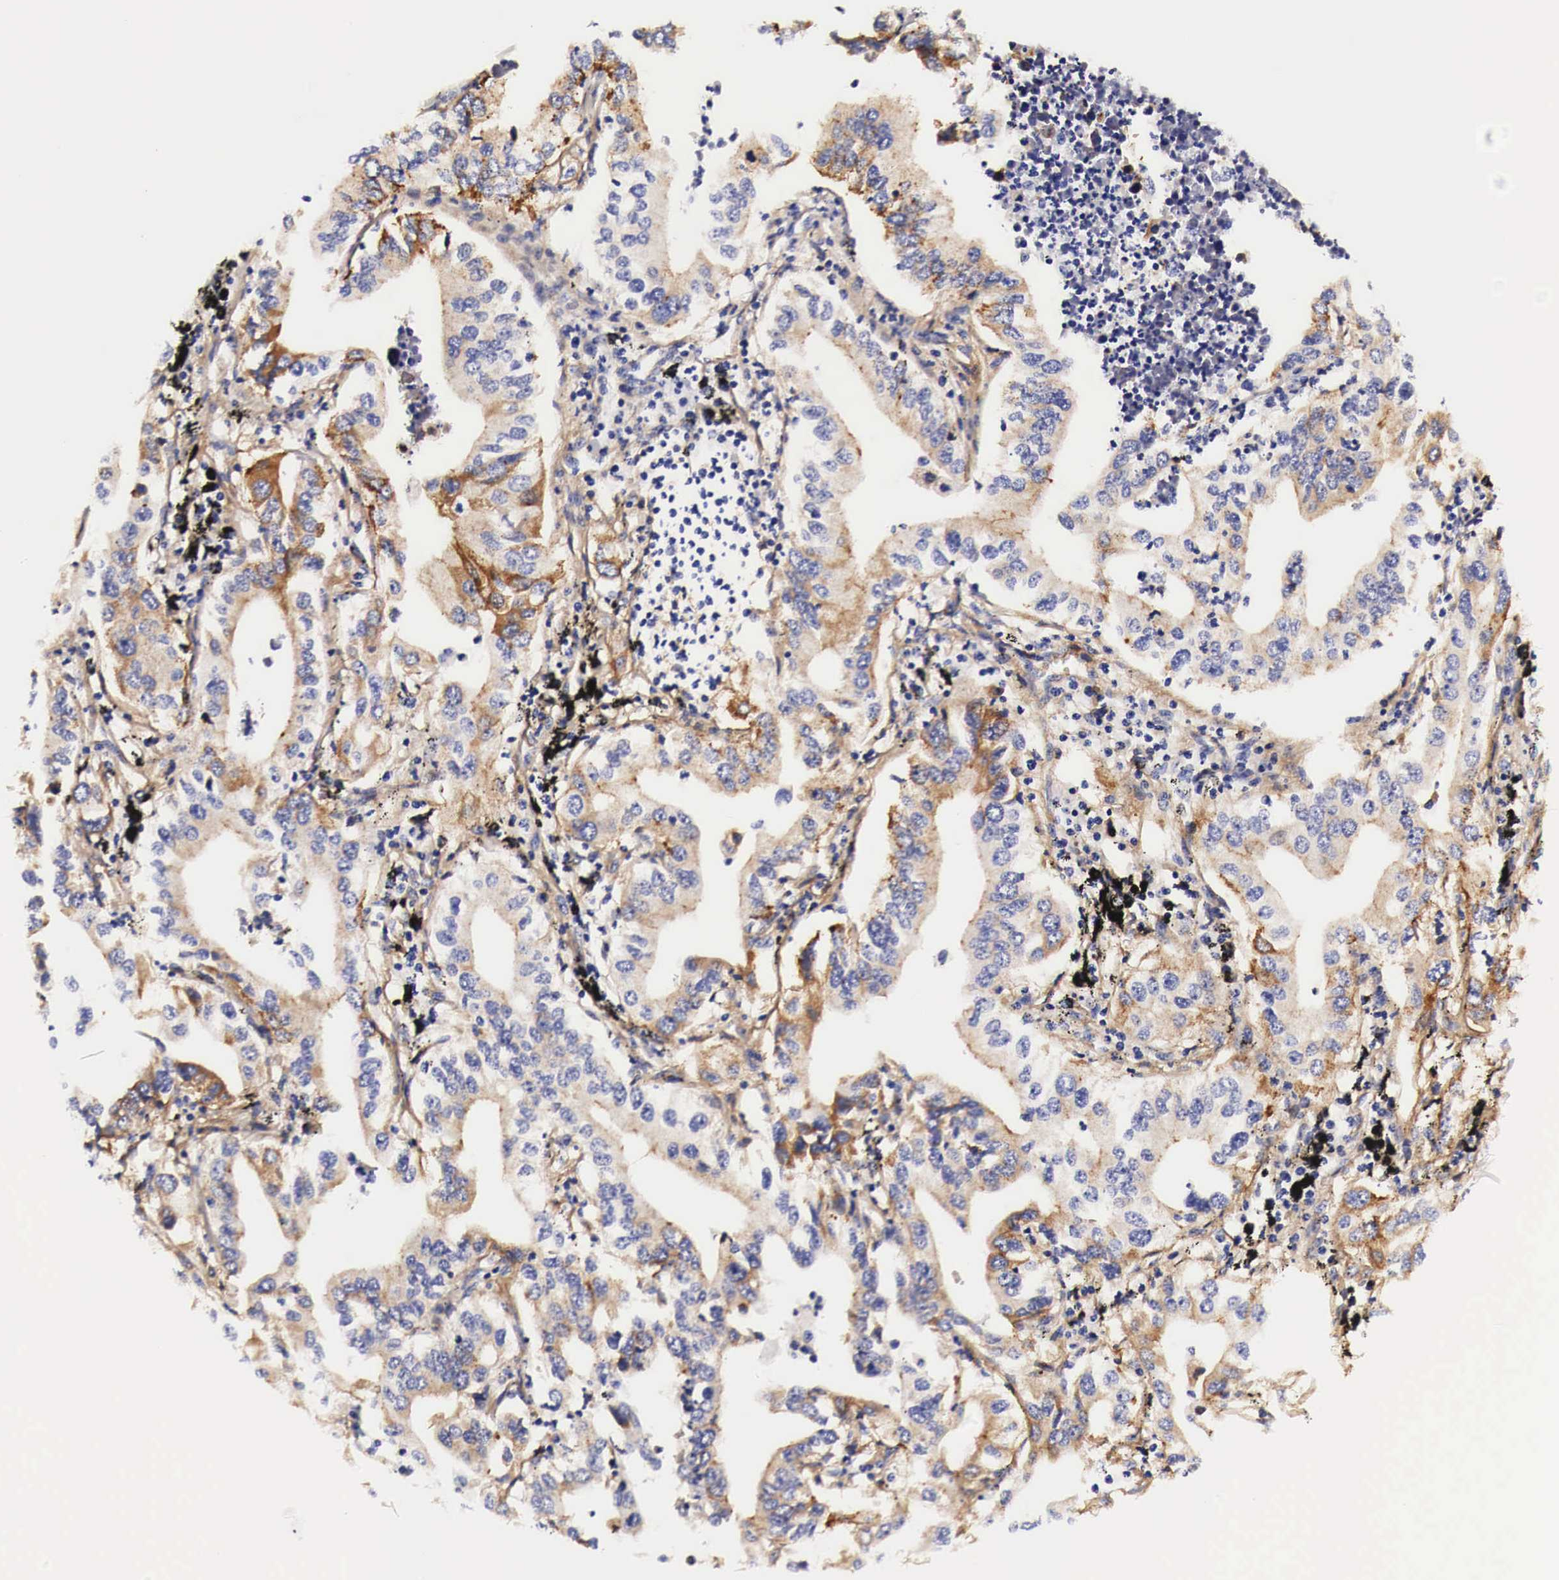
{"staining": {"intensity": "moderate", "quantity": ">75%", "location": "cytoplasmic/membranous"}, "tissue": "lung cancer", "cell_type": "Tumor cells", "image_type": "cancer", "snomed": [{"axis": "morphology", "description": "Adenocarcinoma, NOS"}, {"axis": "topography", "description": "Lung"}], "caption": "This histopathology image demonstrates immunohistochemistry (IHC) staining of human lung cancer (adenocarcinoma), with medium moderate cytoplasmic/membranous staining in about >75% of tumor cells.", "gene": "EGFR", "patient": {"sex": "male", "age": 48}}